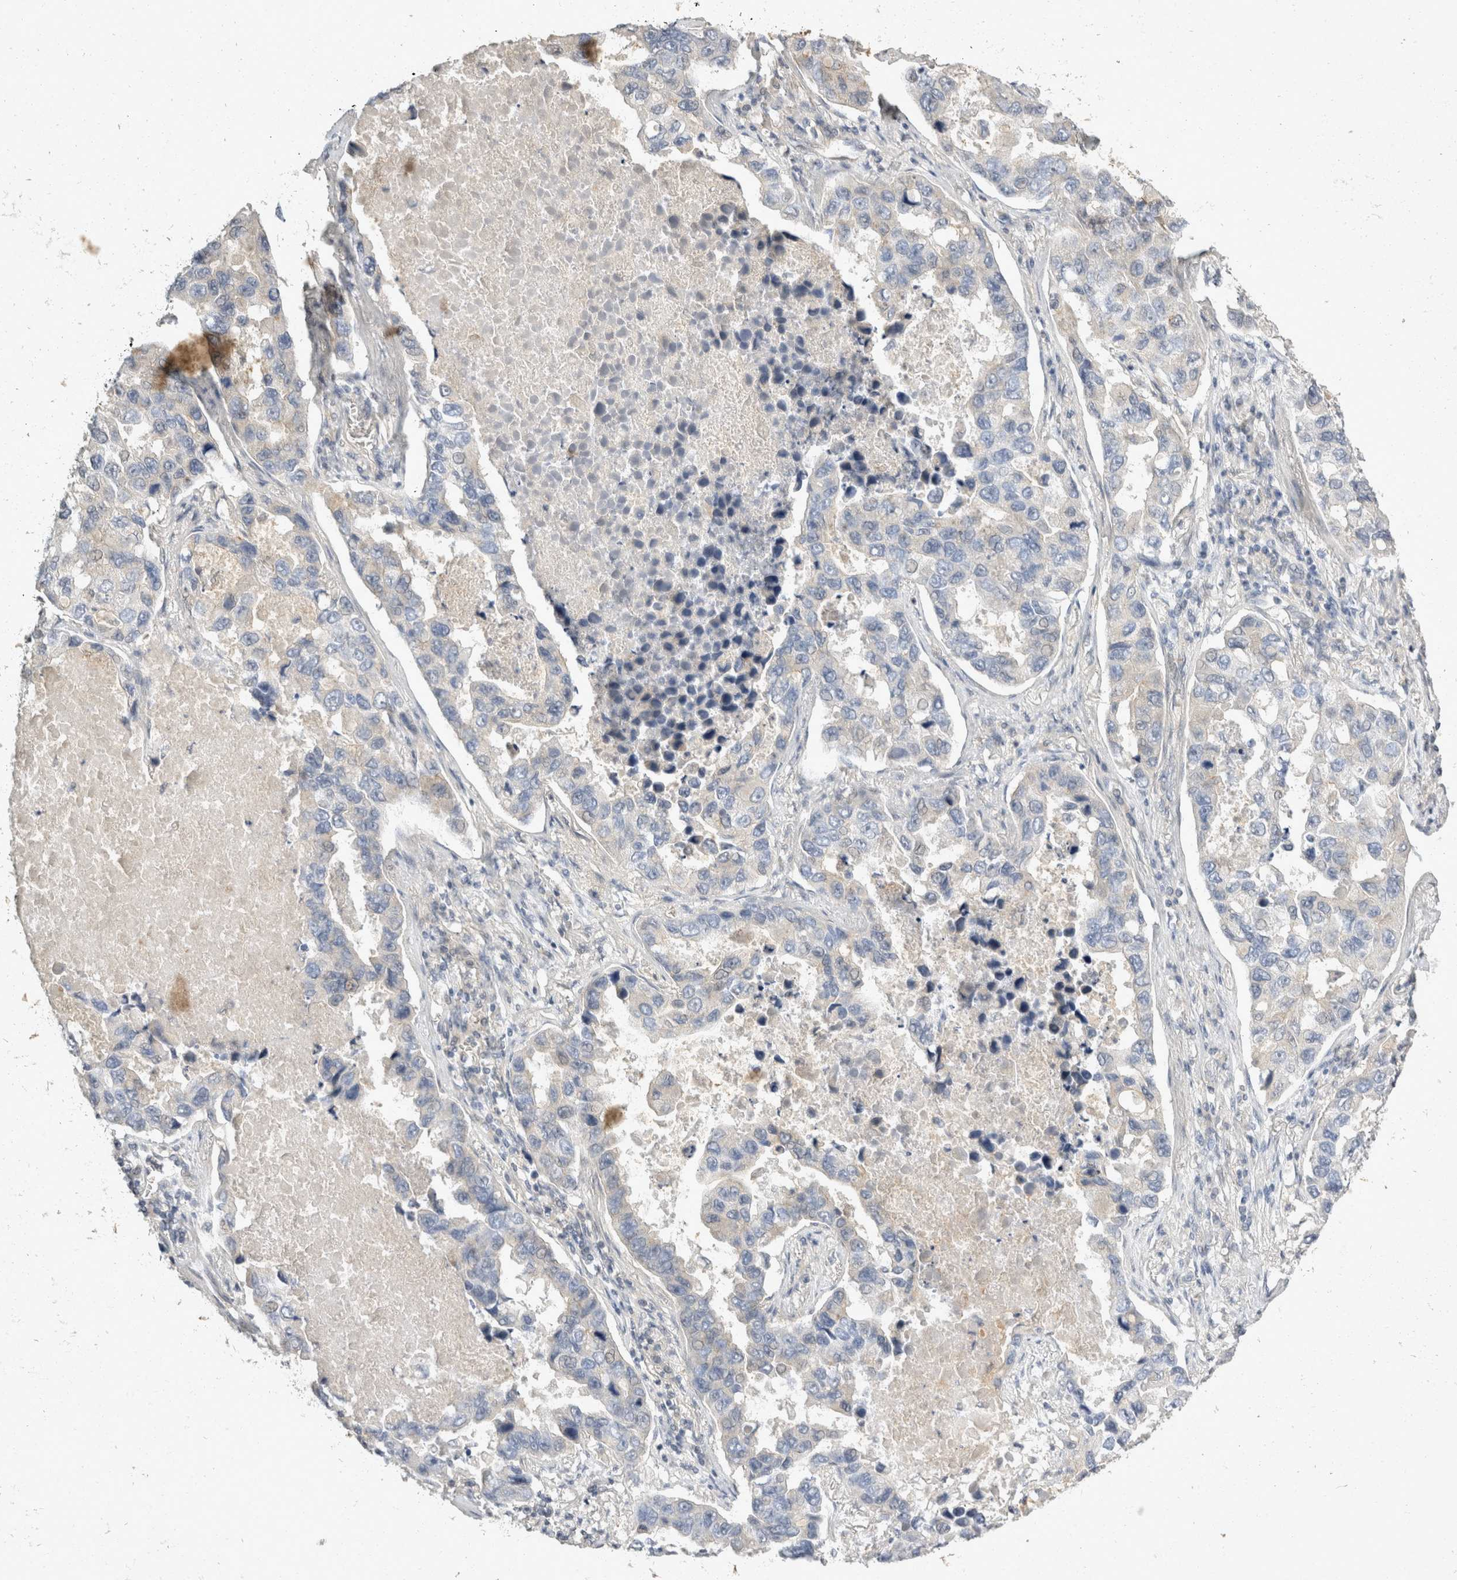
{"staining": {"intensity": "negative", "quantity": "none", "location": "none"}, "tissue": "lung cancer", "cell_type": "Tumor cells", "image_type": "cancer", "snomed": [{"axis": "morphology", "description": "Adenocarcinoma, NOS"}, {"axis": "topography", "description": "Lung"}], "caption": "DAB (3,3'-diaminobenzidine) immunohistochemical staining of lung cancer shows no significant expression in tumor cells.", "gene": "TOM1L2", "patient": {"sex": "male", "age": 64}}